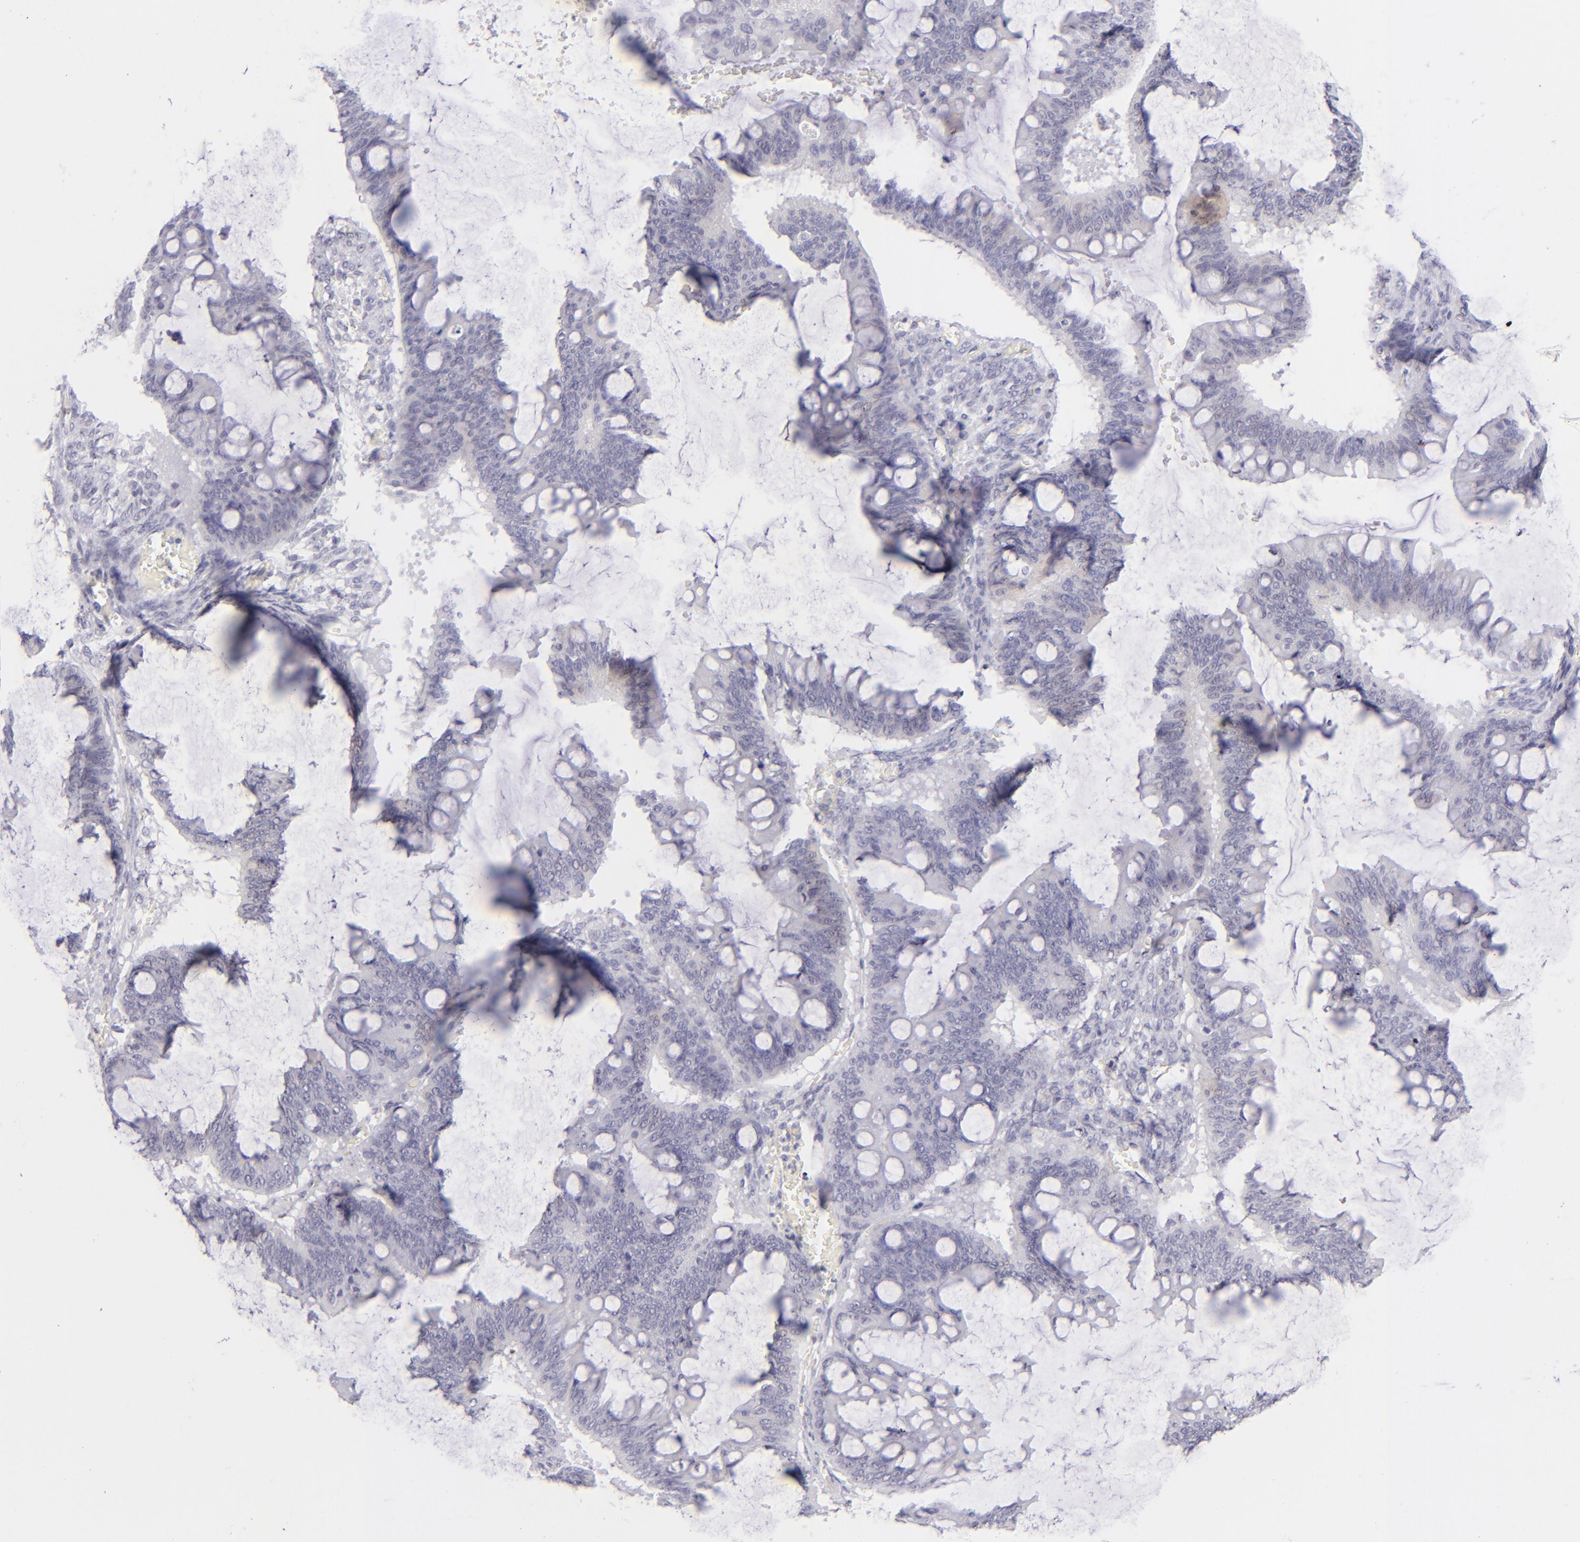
{"staining": {"intensity": "negative", "quantity": "none", "location": "none"}, "tissue": "ovarian cancer", "cell_type": "Tumor cells", "image_type": "cancer", "snomed": [{"axis": "morphology", "description": "Cystadenocarcinoma, mucinous, NOS"}, {"axis": "topography", "description": "Ovary"}], "caption": "This is a photomicrograph of IHC staining of ovarian mucinous cystadenocarcinoma, which shows no positivity in tumor cells.", "gene": "FCER2", "patient": {"sex": "female", "age": 73}}